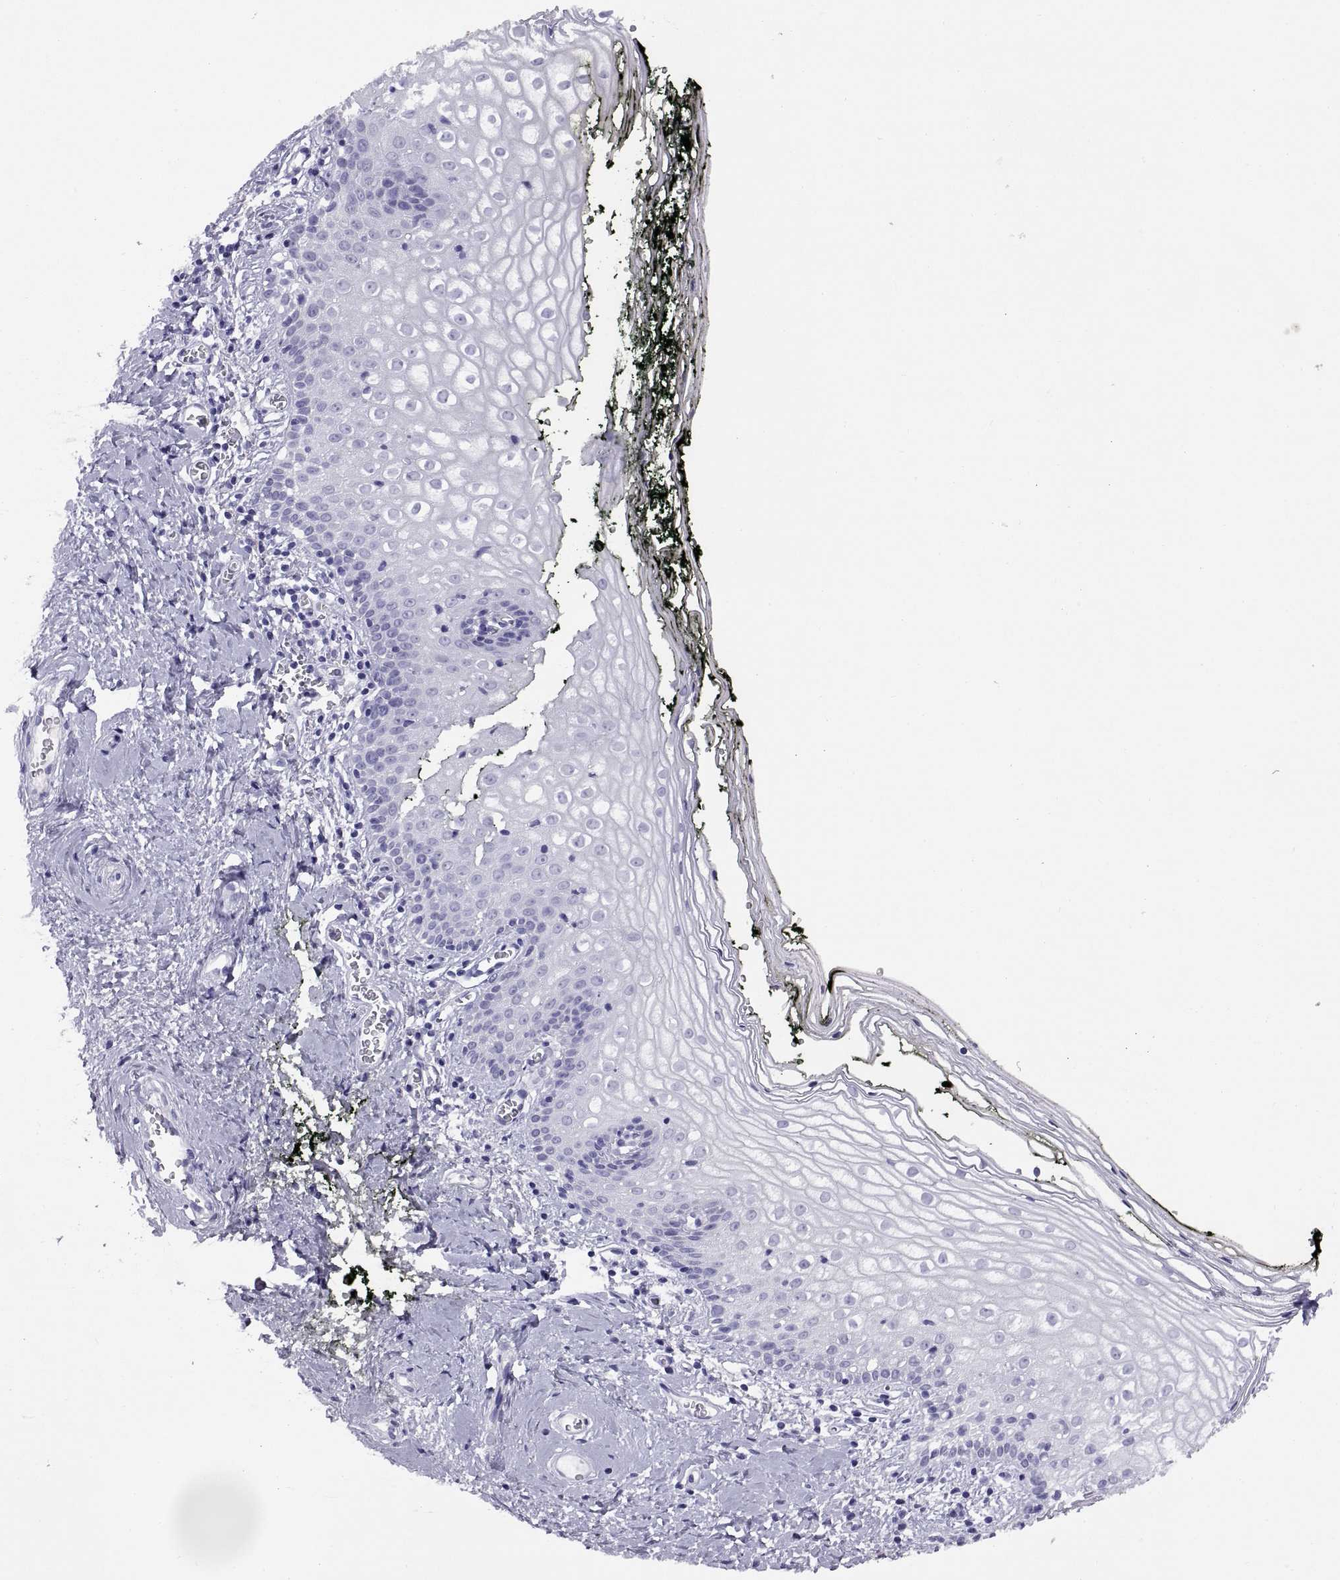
{"staining": {"intensity": "negative", "quantity": "none", "location": "none"}, "tissue": "vagina", "cell_type": "Squamous epithelial cells", "image_type": "normal", "snomed": [{"axis": "morphology", "description": "Normal tissue, NOS"}, {"axis": "topography", "description": "Vagina"}], "caption": "Immunohistochemical staining of unremarkable human vagina reveals no significant expression in squamous epithelial cells. (DAB (3,3'-diaminobenzidine) immunohistochemistry visualized using brightfield microscopy, high magnification).", "gene": "RGS20", "patient": {"sex": "female", "age": 47}}